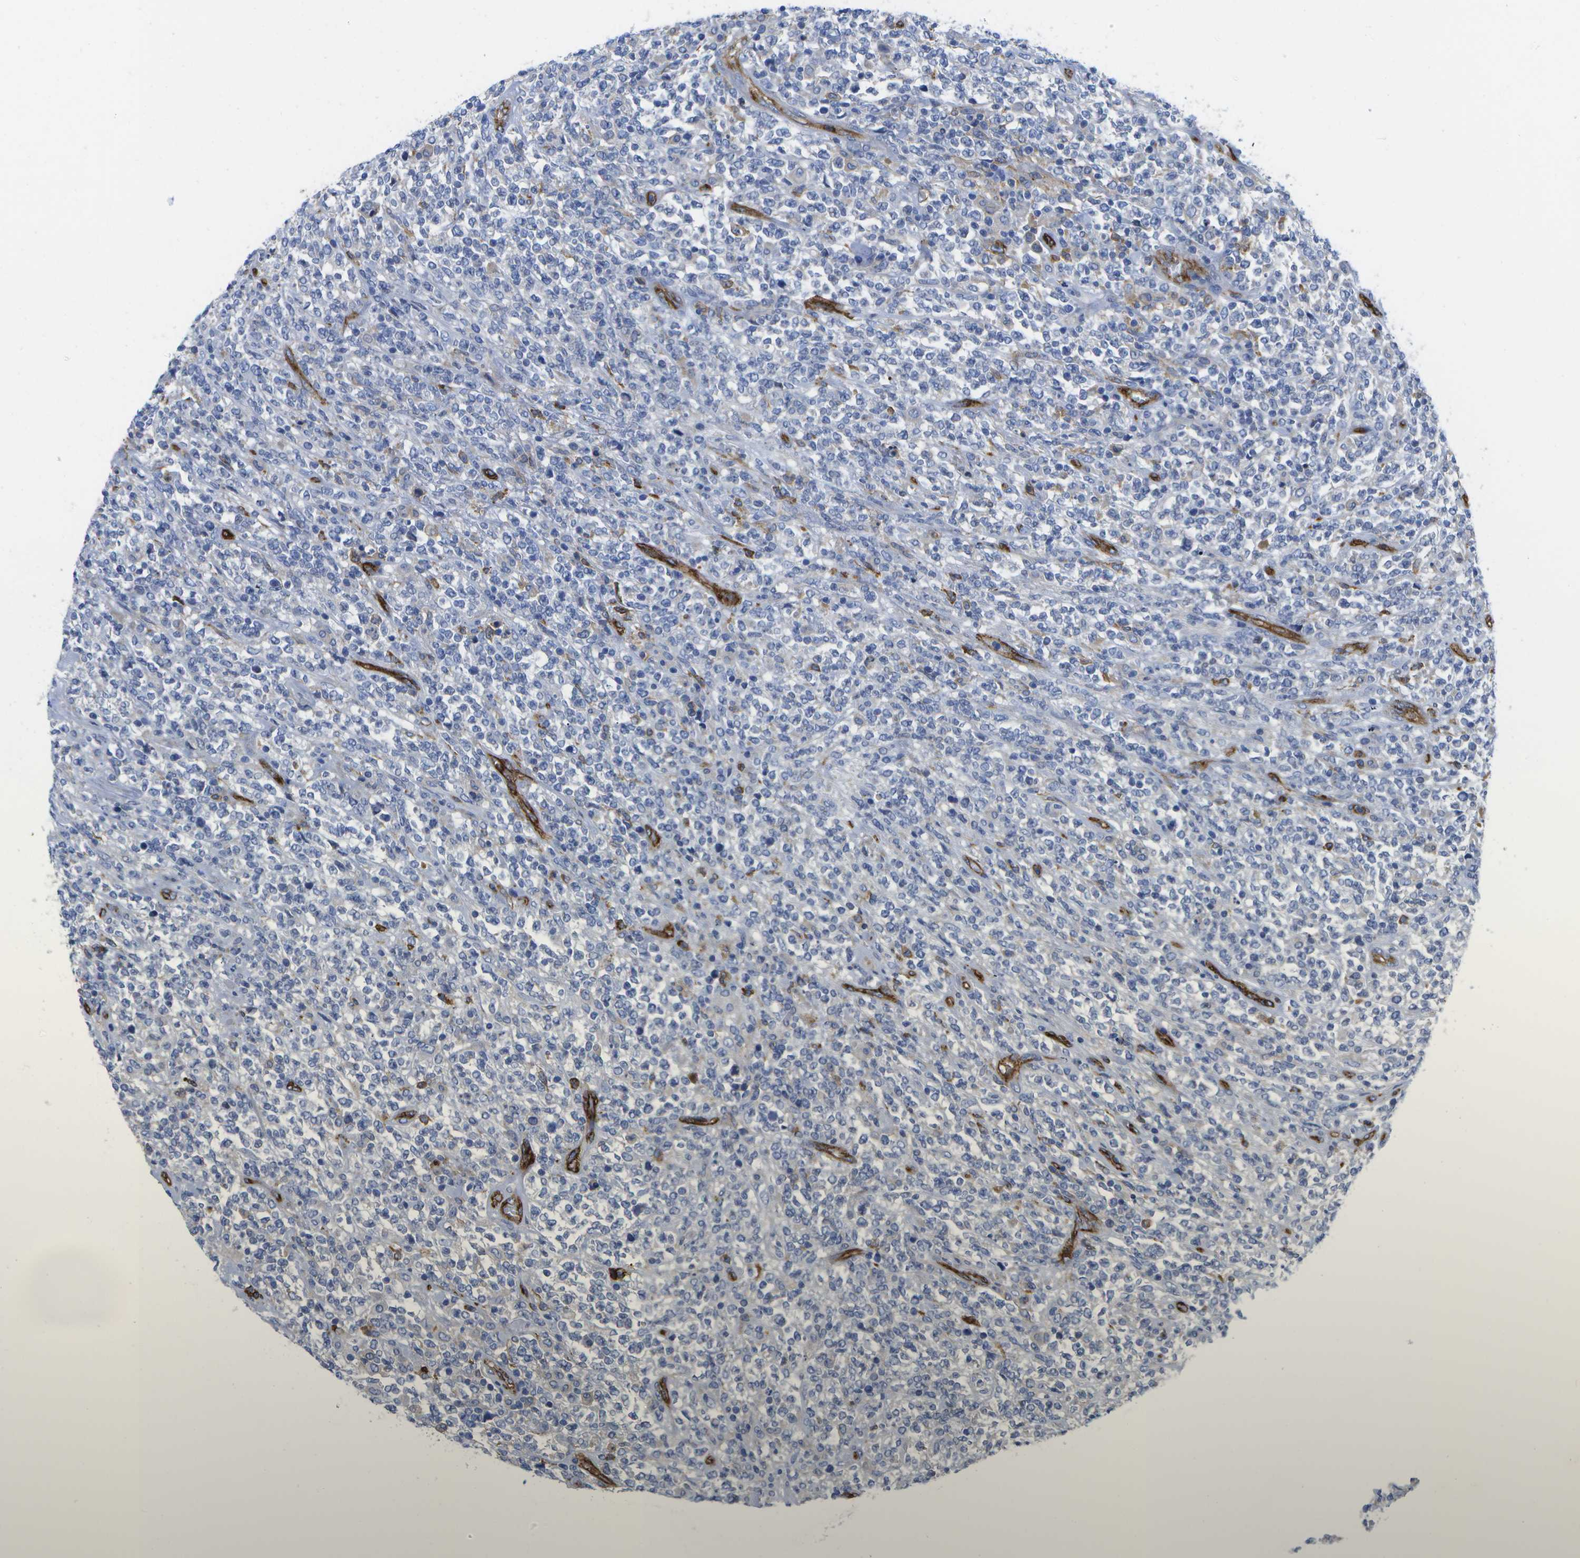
{"staining": {"intensity": "negative", "quantity": "none", "location": "none"}, "tissue": "lymphoma", "cell_type": "Tumor cells", "image_type": "cancer", "snomed": [{"axis": "morphology", "description": "Malignant lymphoma, non-Hodgkin's type, High grade"}, {"axis": "topography", "description": "Soft tissue"}], "caption": "IHC photomicrograph of lymphoma stained for a protein (brown), which shows no positivity in tumor cells.", "gene": "DYSF", "patient": {"sex": "male", "age": 18}}